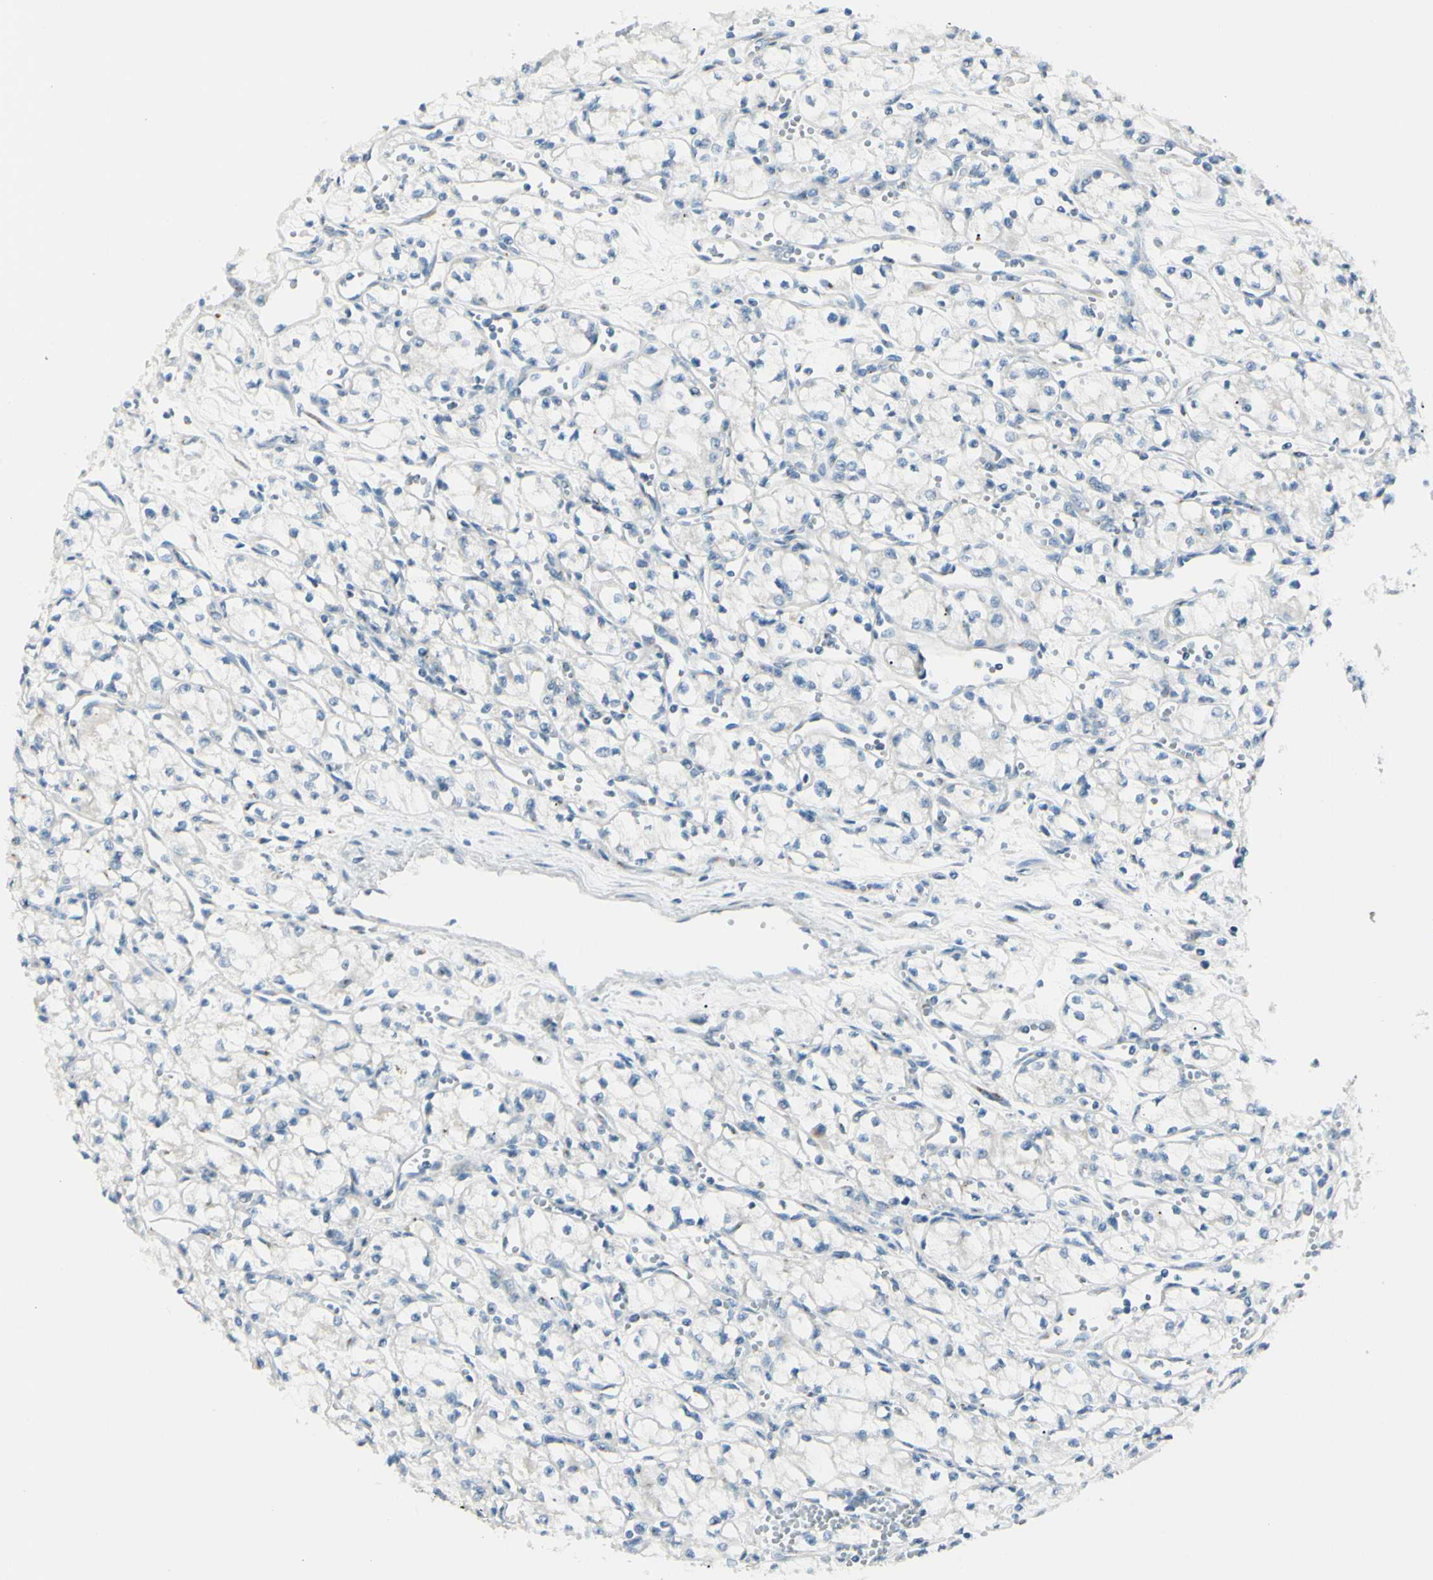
{"staining": {"intensity": "negative", "quantity": "none", "location": "none"}, "tissue": "renal cancer", "cell_type": "Tumor cells", "image_type": "cancer", "snomed": [{"axis": "morphology", "description": "Normal tissue, NOS"}, {"axis": "morphology", "description": "Adenocarcinoma, NOS"}, {"axis": "topography", "description": "Kidney"}], "caption": "Protein analysis of renal cancer (adenocarcinoma) shows no significant staining in tumor cells. The staining is performed using DAB (3,3'-diaminobenzidine) brown chromogen with nuclei counter-stained in using hematoxylin.", "gene": "B4GALT1", "patient": {"sex": "male", "age": 59}}